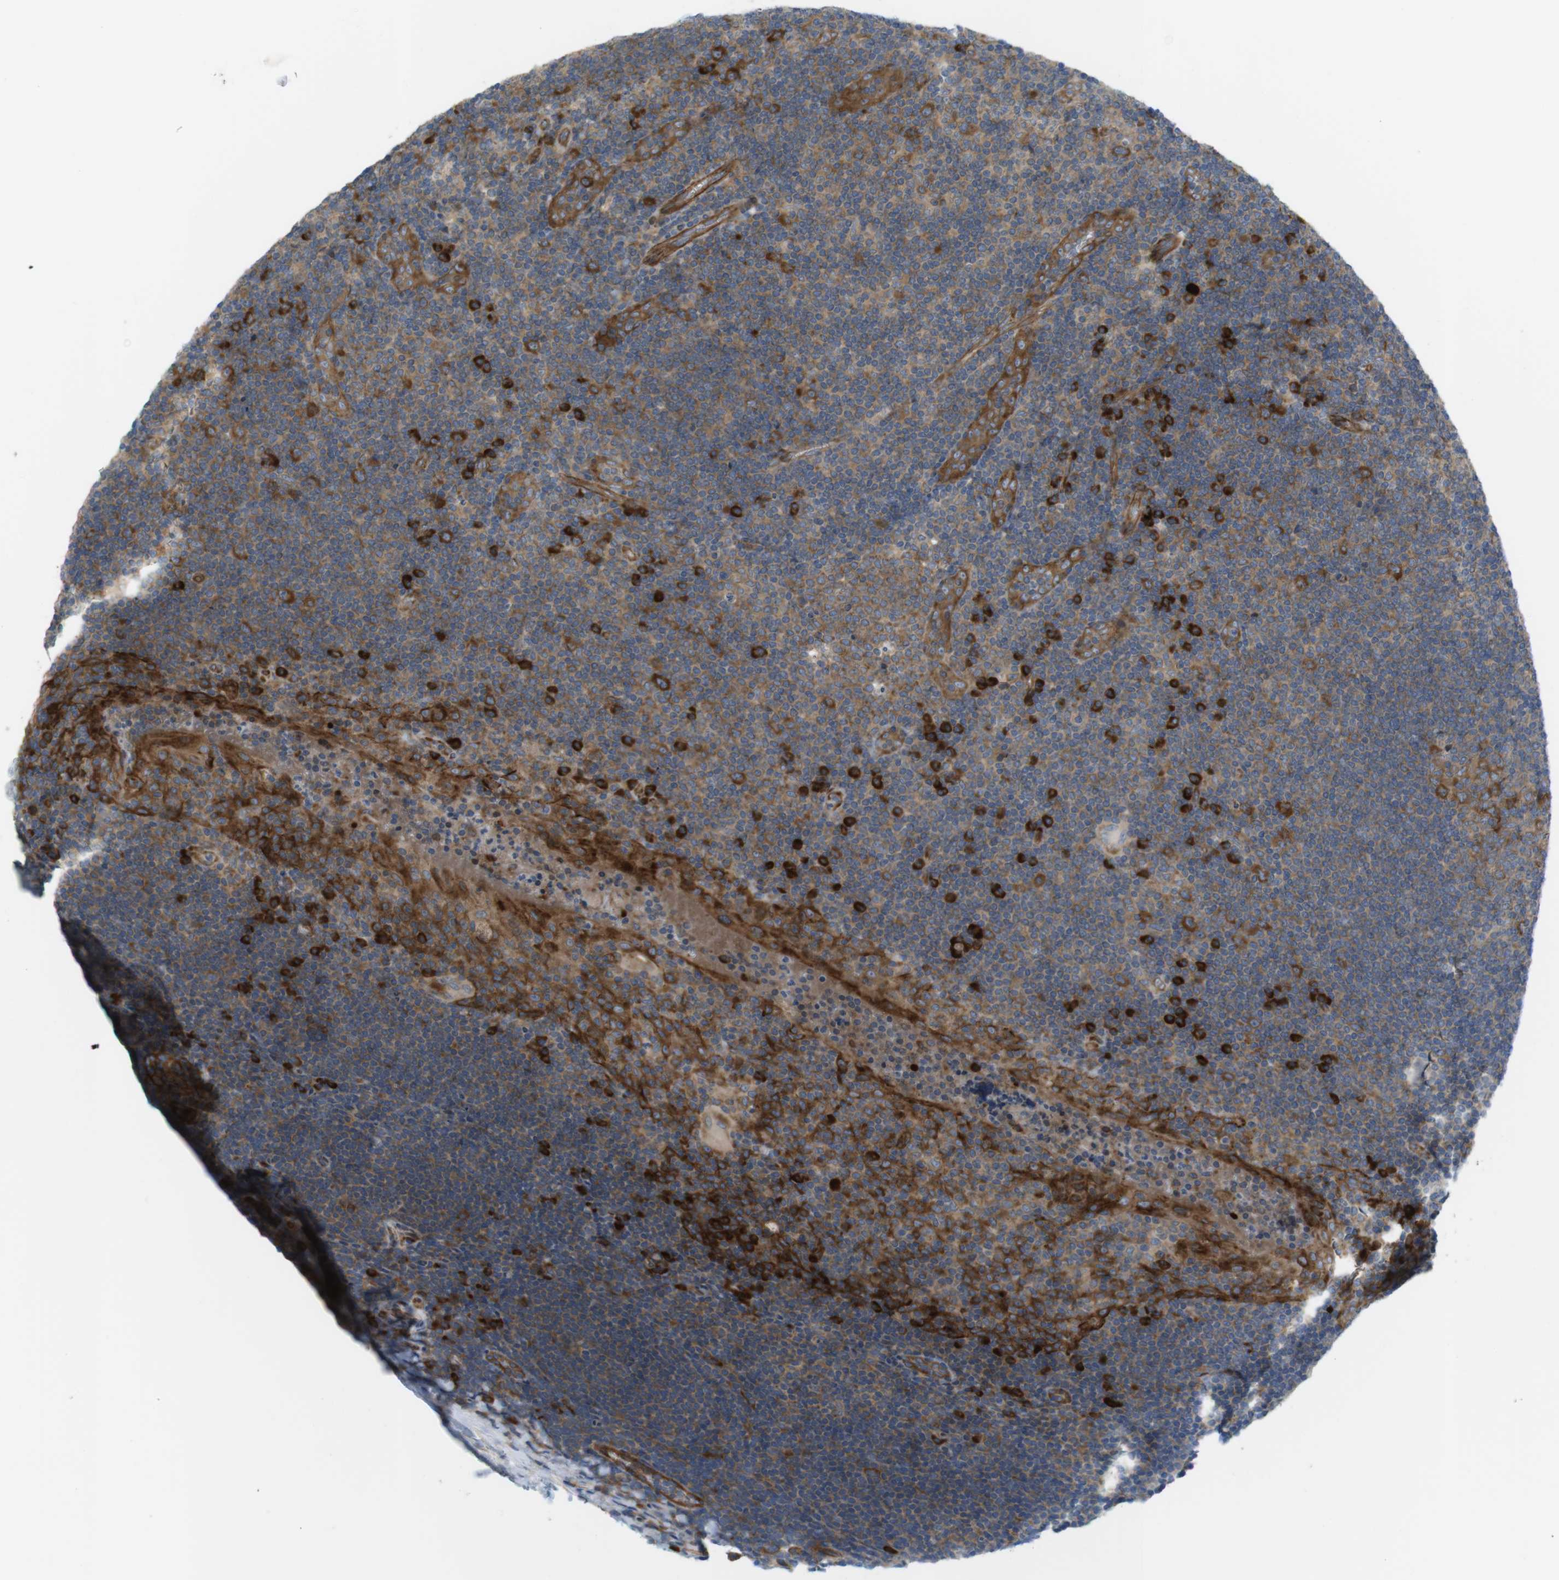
{"staining": {"intensity": "moderate", "quantity": ">75%", "location": "cytoplasmic/membranous"}, "tissue": "tonsil", "cell_type": "Germinal center cells", "image_type": "normal", "snomed": [{"axis": "morphology", "description": "Normal tissue, NOS"}, {"axis": "topography", "description": "Tonsil"}], "caption": "This photomicrograph displays immunohistochemistry (IHC) staining of benign tonsil, with medium moderate cytoplasmic/membranous expression in about >75% of germinal center cells.", "gene": "GJC3", "patient": {"sex": "male", "age": 37}}